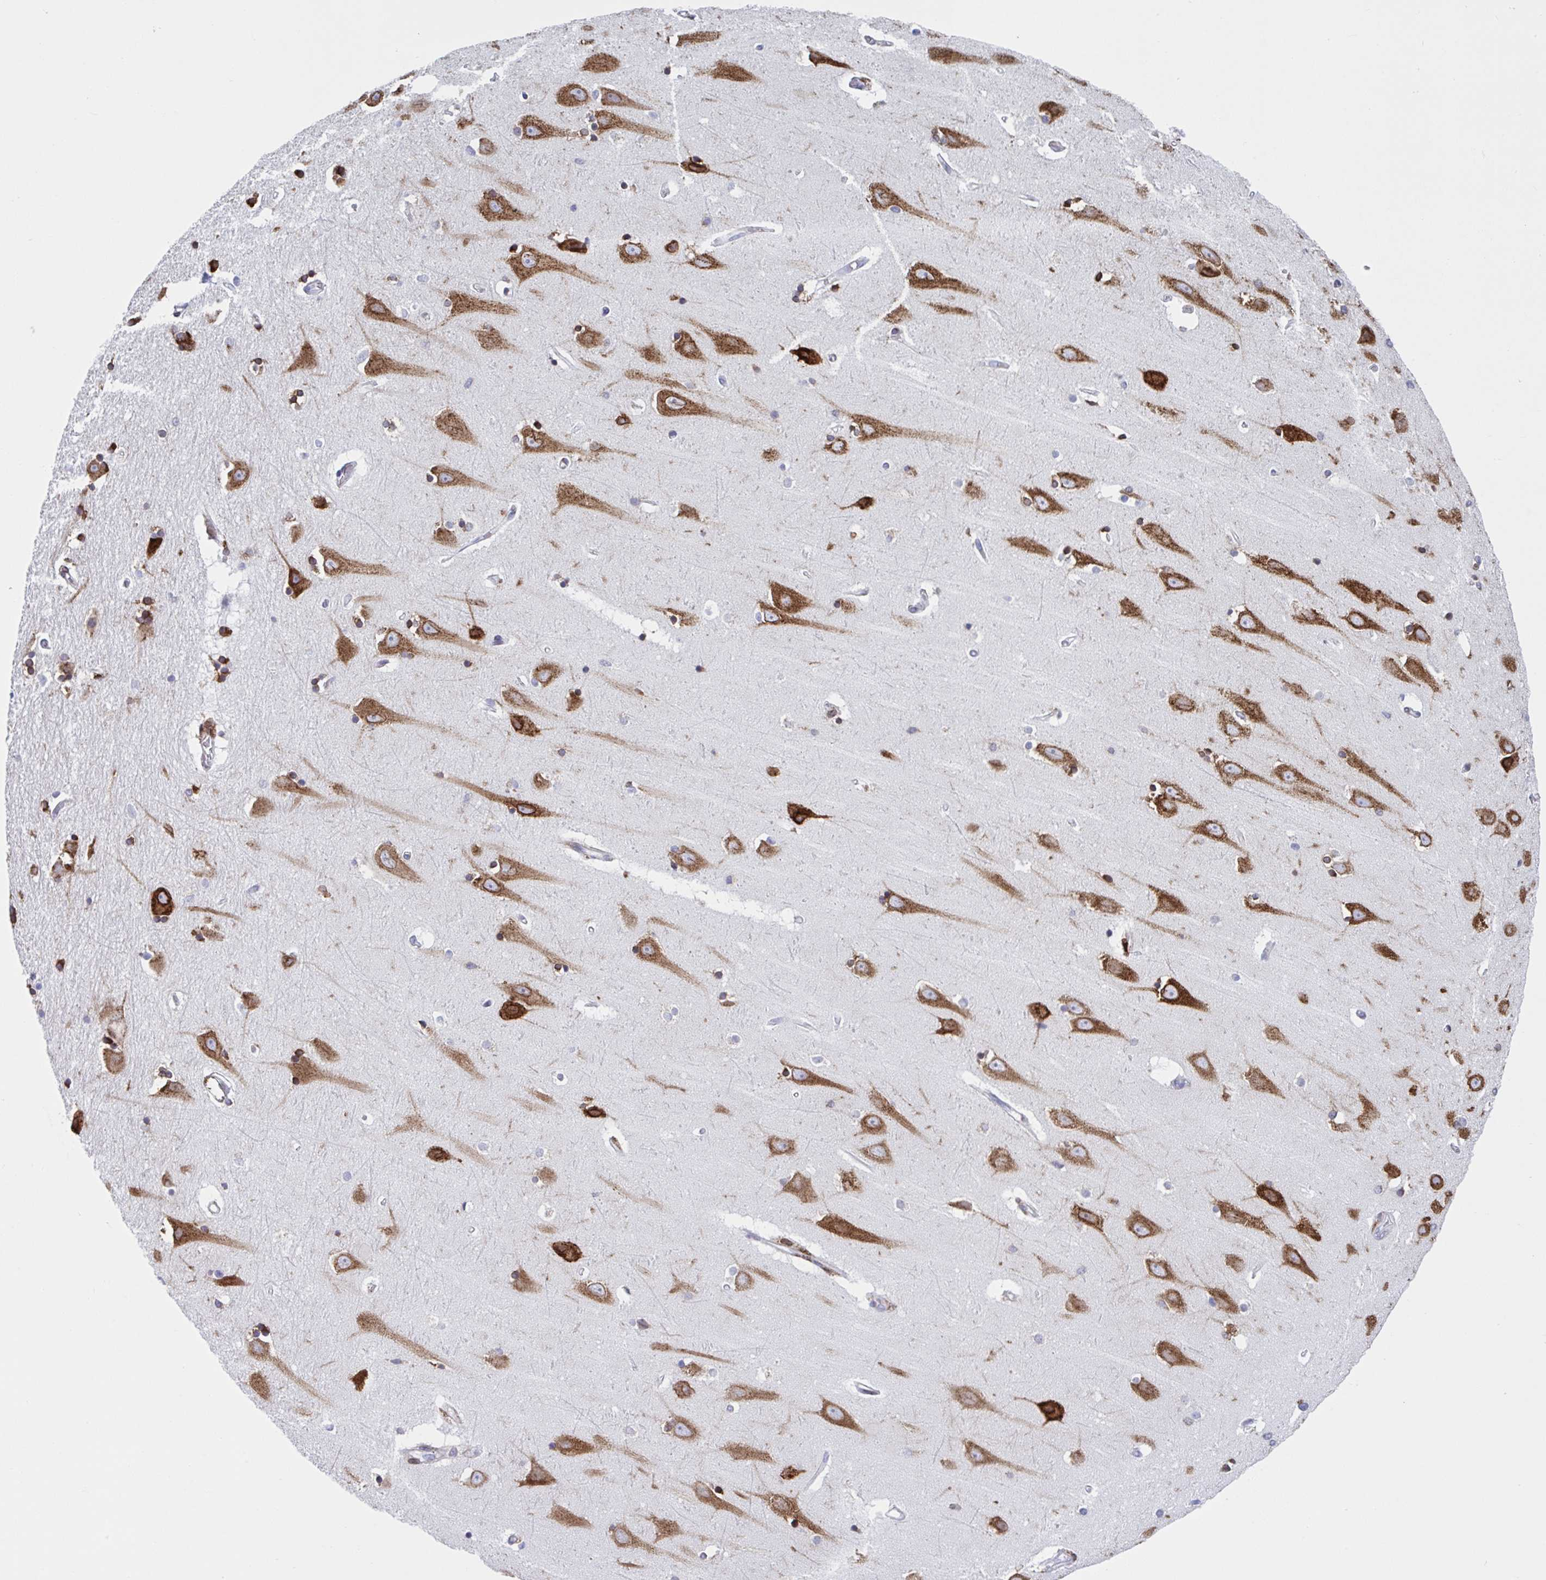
{"staining": {"intensity": "moderate", "quantity": "25%-75%", "location": "cytoplasmic/membranous"}, "tissue": "hippocampus", "cell_type": "Glial cells", "image_type": "normal", "snomed": [{"axis": "morphology", "description": "Normal tissue, NOS"}, {"axis": "topography", "description": "Hippocampus"}], "caption": "Normal hippocampus exhibits moderate cytoplasmic/membranous expression in approximately 25%-75% of glial cells, visualized by immunohistochemistry.", "gene": "RFK", "patient": {"sex": "male", "age": 63}}